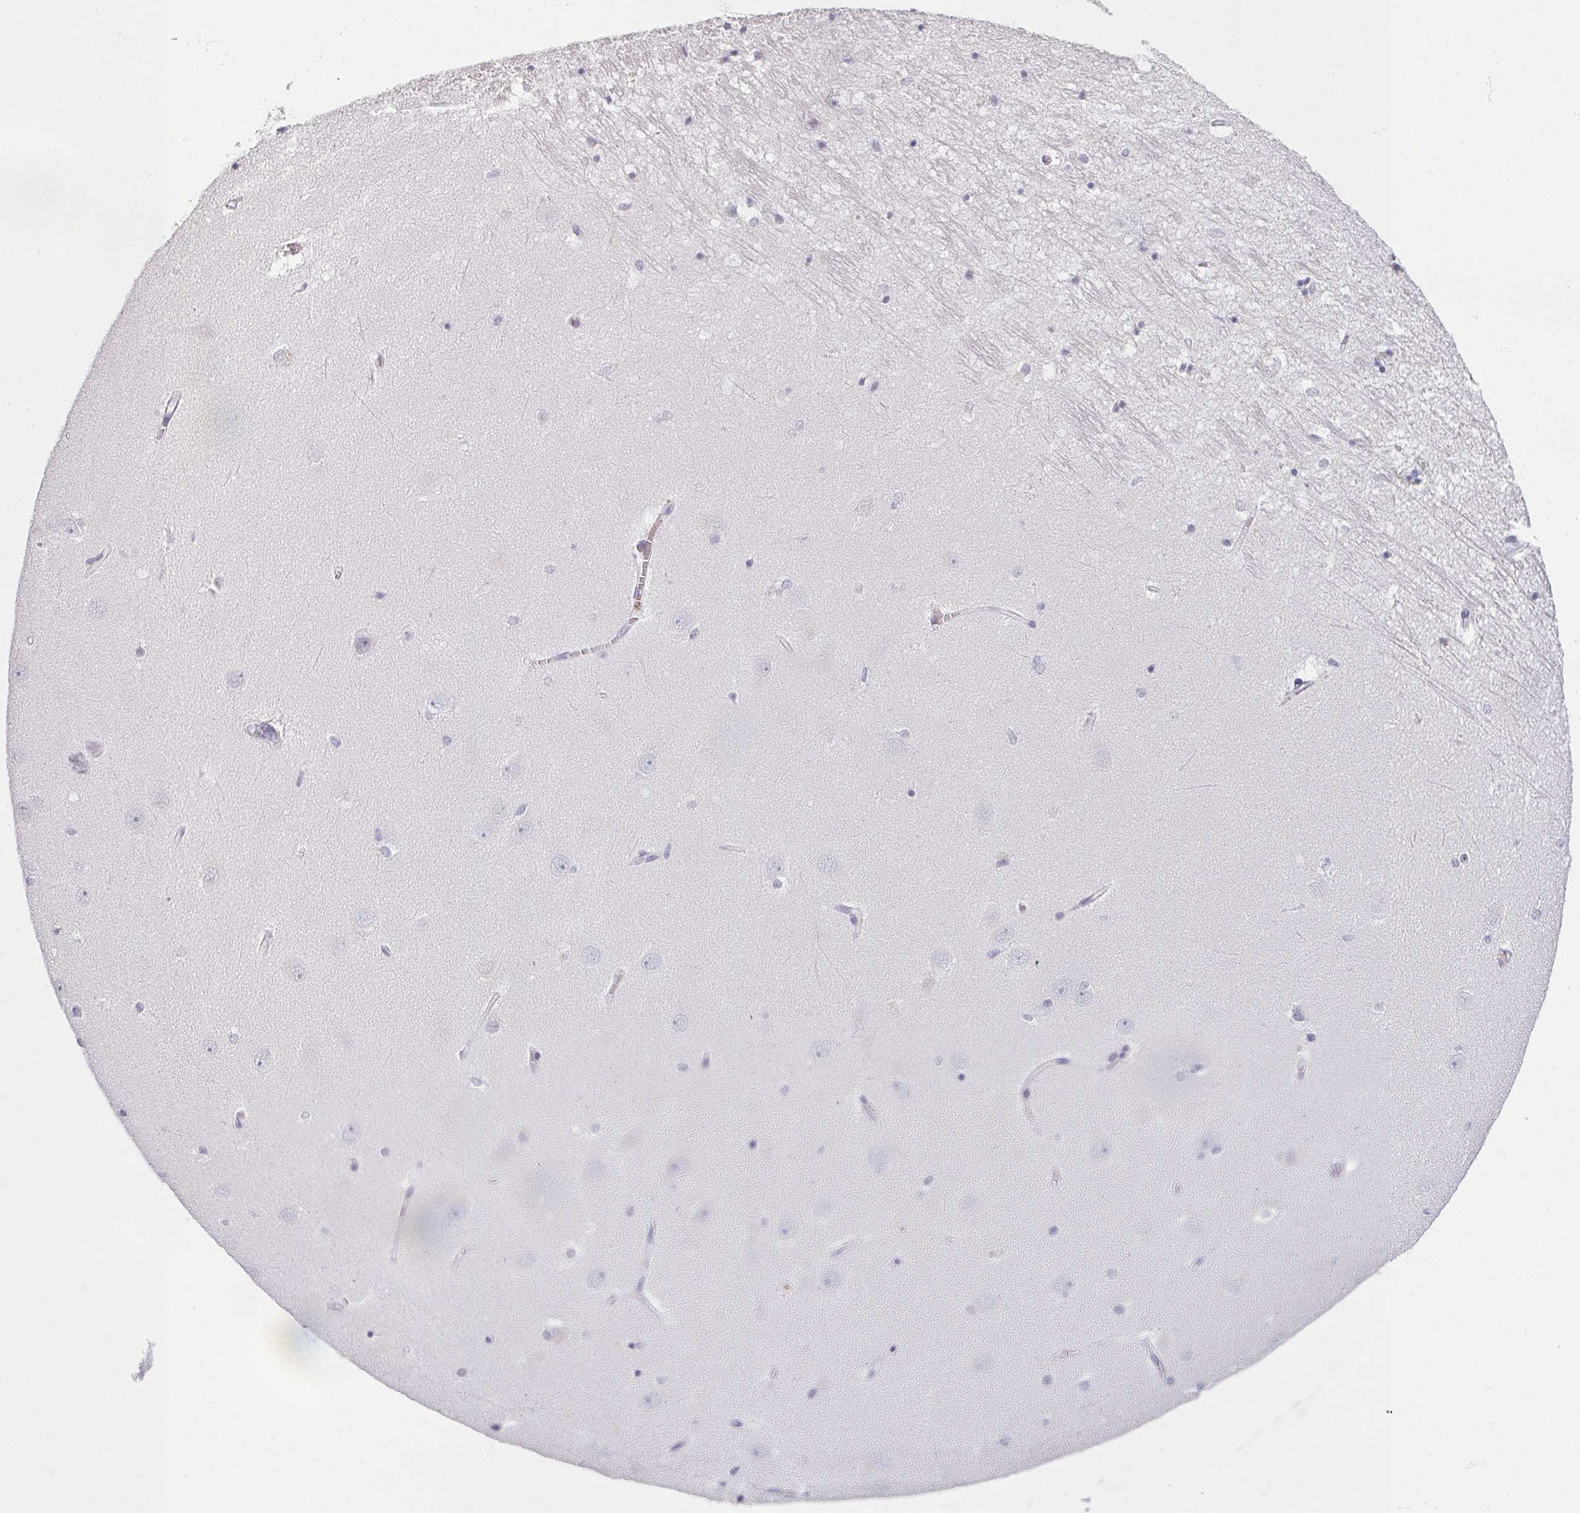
{"staining": {"intensity": "negative", "quantity": "none", "location": "none"}, "tissue": "hippocampus", "cell_type": "Glial cells", "image_type": "normal", "snomed": [{"axis": "morphology", "description": "Normal tissue, NOS"}, {"axis": "topography", "description": "Hippocampus"}], "caption": "A photomicrograph of hippocampus stained for a protein reveals no brown staining in glial cells. Nuclei are stained in blue.", "gene": "REG3A", "patient": {"sex": "female", "age": 64}}